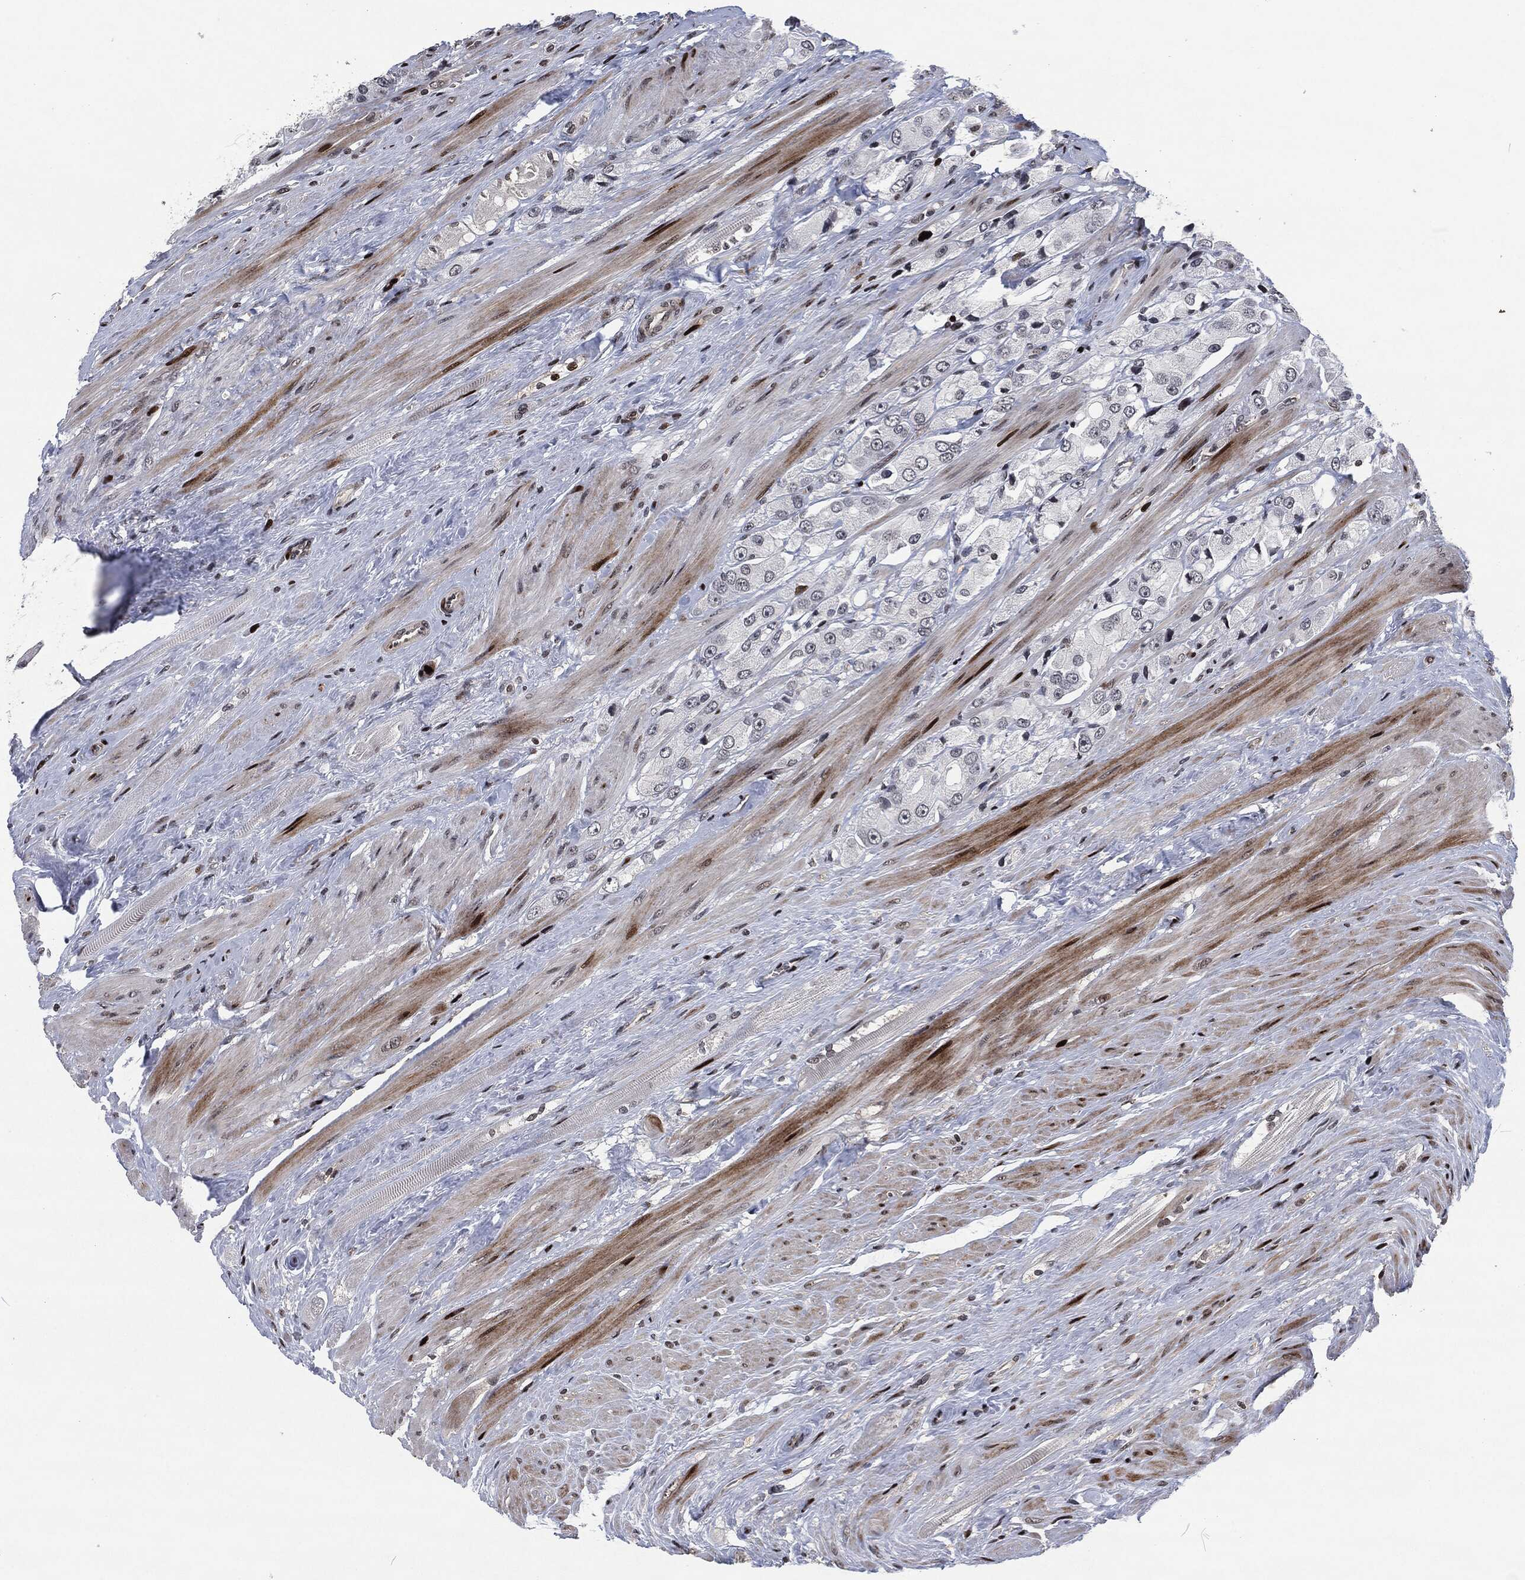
{"staining": {"intensity": "negative", "quantity": "none", "location": "none"}, "tissue": "prostate cancer", "cell_type": "Tumor cells", "image_type": "cancer", "snomed": [{"axis": "morphology", "description": "Adenocarcinoma, NOS"}, {"axis": "topography", "description": "Prostate and seminal vesicle, NOS"}, {"axis": "topography", "description": "Prostate"}], "caption": "DAB immunohistochemical staining of human adenocarcinoma (prostate) displays no significant expression in tumor cells. (DAB immunohistochemistry visualized using brightfield microscopy, high magnification).", "gene": "EGFR", "patient": {"sex": "male", "age": 64}}